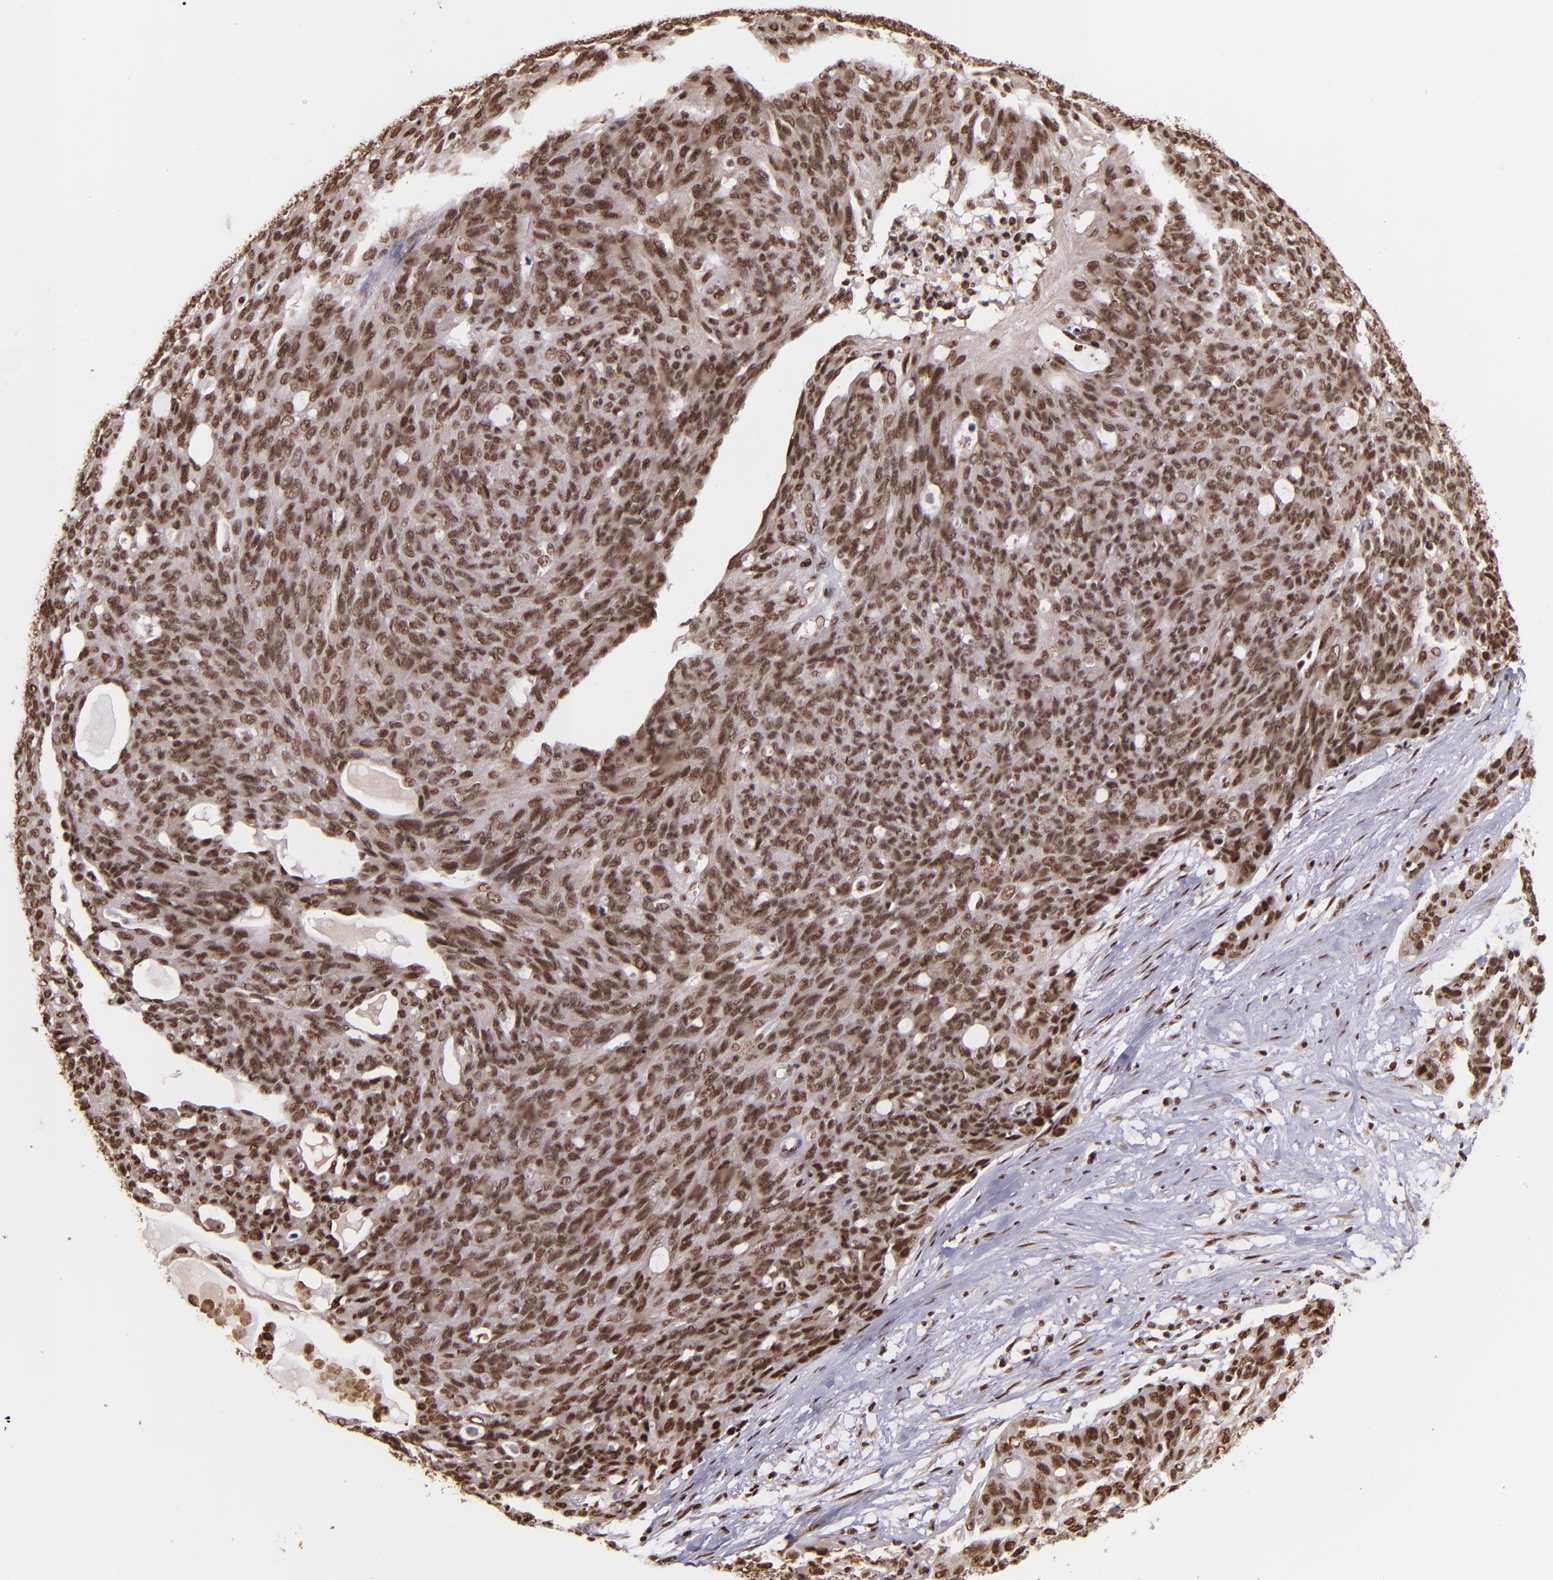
{"staining": {"intensity": "strong", "quantity": ">75%", "location": "nuclear"}, "tissue": "ovarian cancer", "cell_type": "Tumor cells", "image_type": "cancer", "snomed": [{"axis": "morphology", "description": "Carcinoma, endometroid"}, {"axis": "topography", "description": "Ovary"}], "caption": "A micrograph of ovarian endometroid carcinoma stained for a protein exhibits strong nuclear brown staining in tumor cells.", "gene": "PQBP1", "patient": {"sex": "female", "age": 60}}